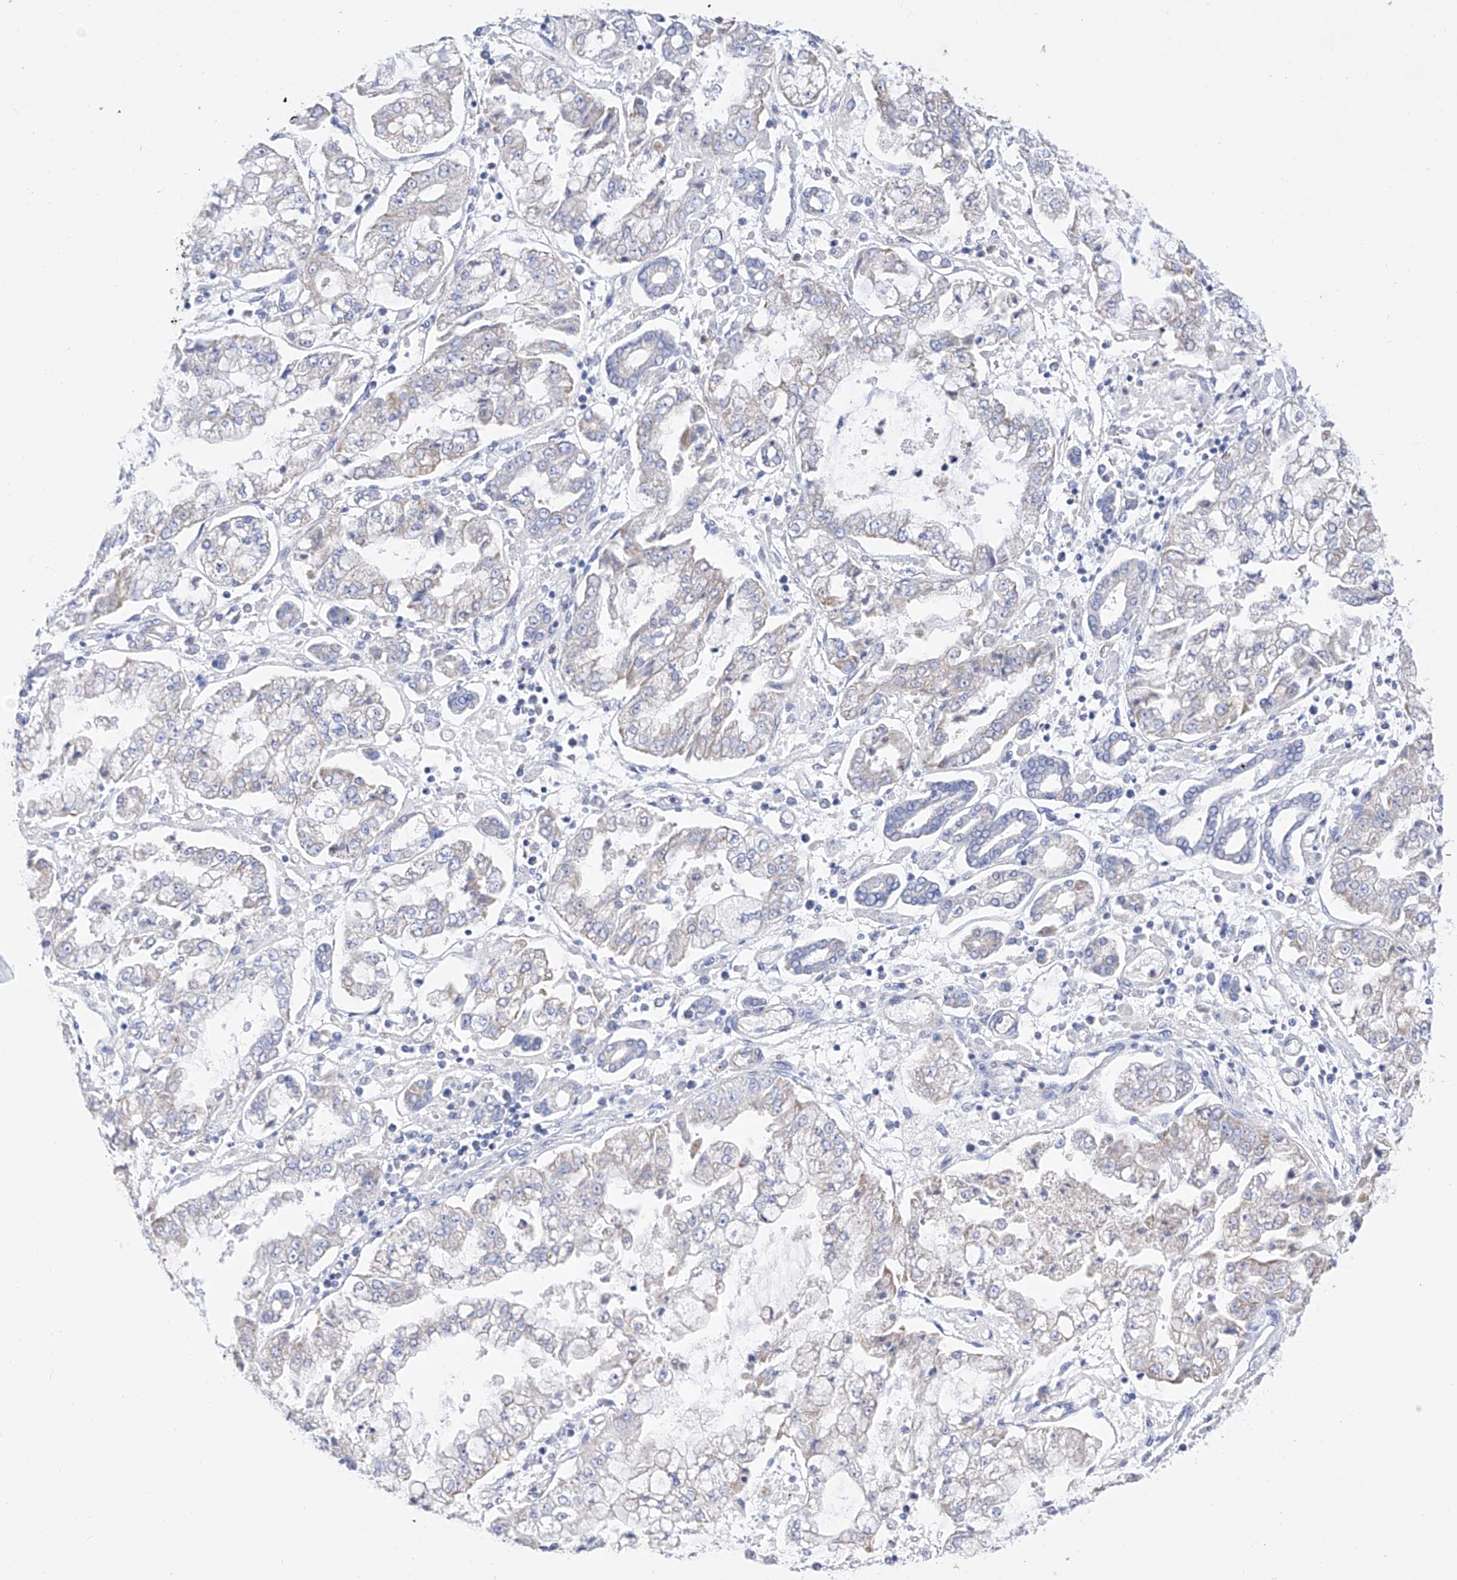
{"staining": {"intensity": "negative", "quantity": "none", "location": "none"}, "tissue": "stomach cancer", "cell_type": "Tumor cells", "image_type": "cancer", "snomed": [{"axis": "morphology", "description": "Adenocarcinoma, NOS"}, {"axis": "topography", "description": "Stomach"}], "caption": "Immunohistochemistry of human stomach cancer demonstrates no staining in tumor cells.", "gene": "FLG", "patient": {"sex": "male", "age": 76}}